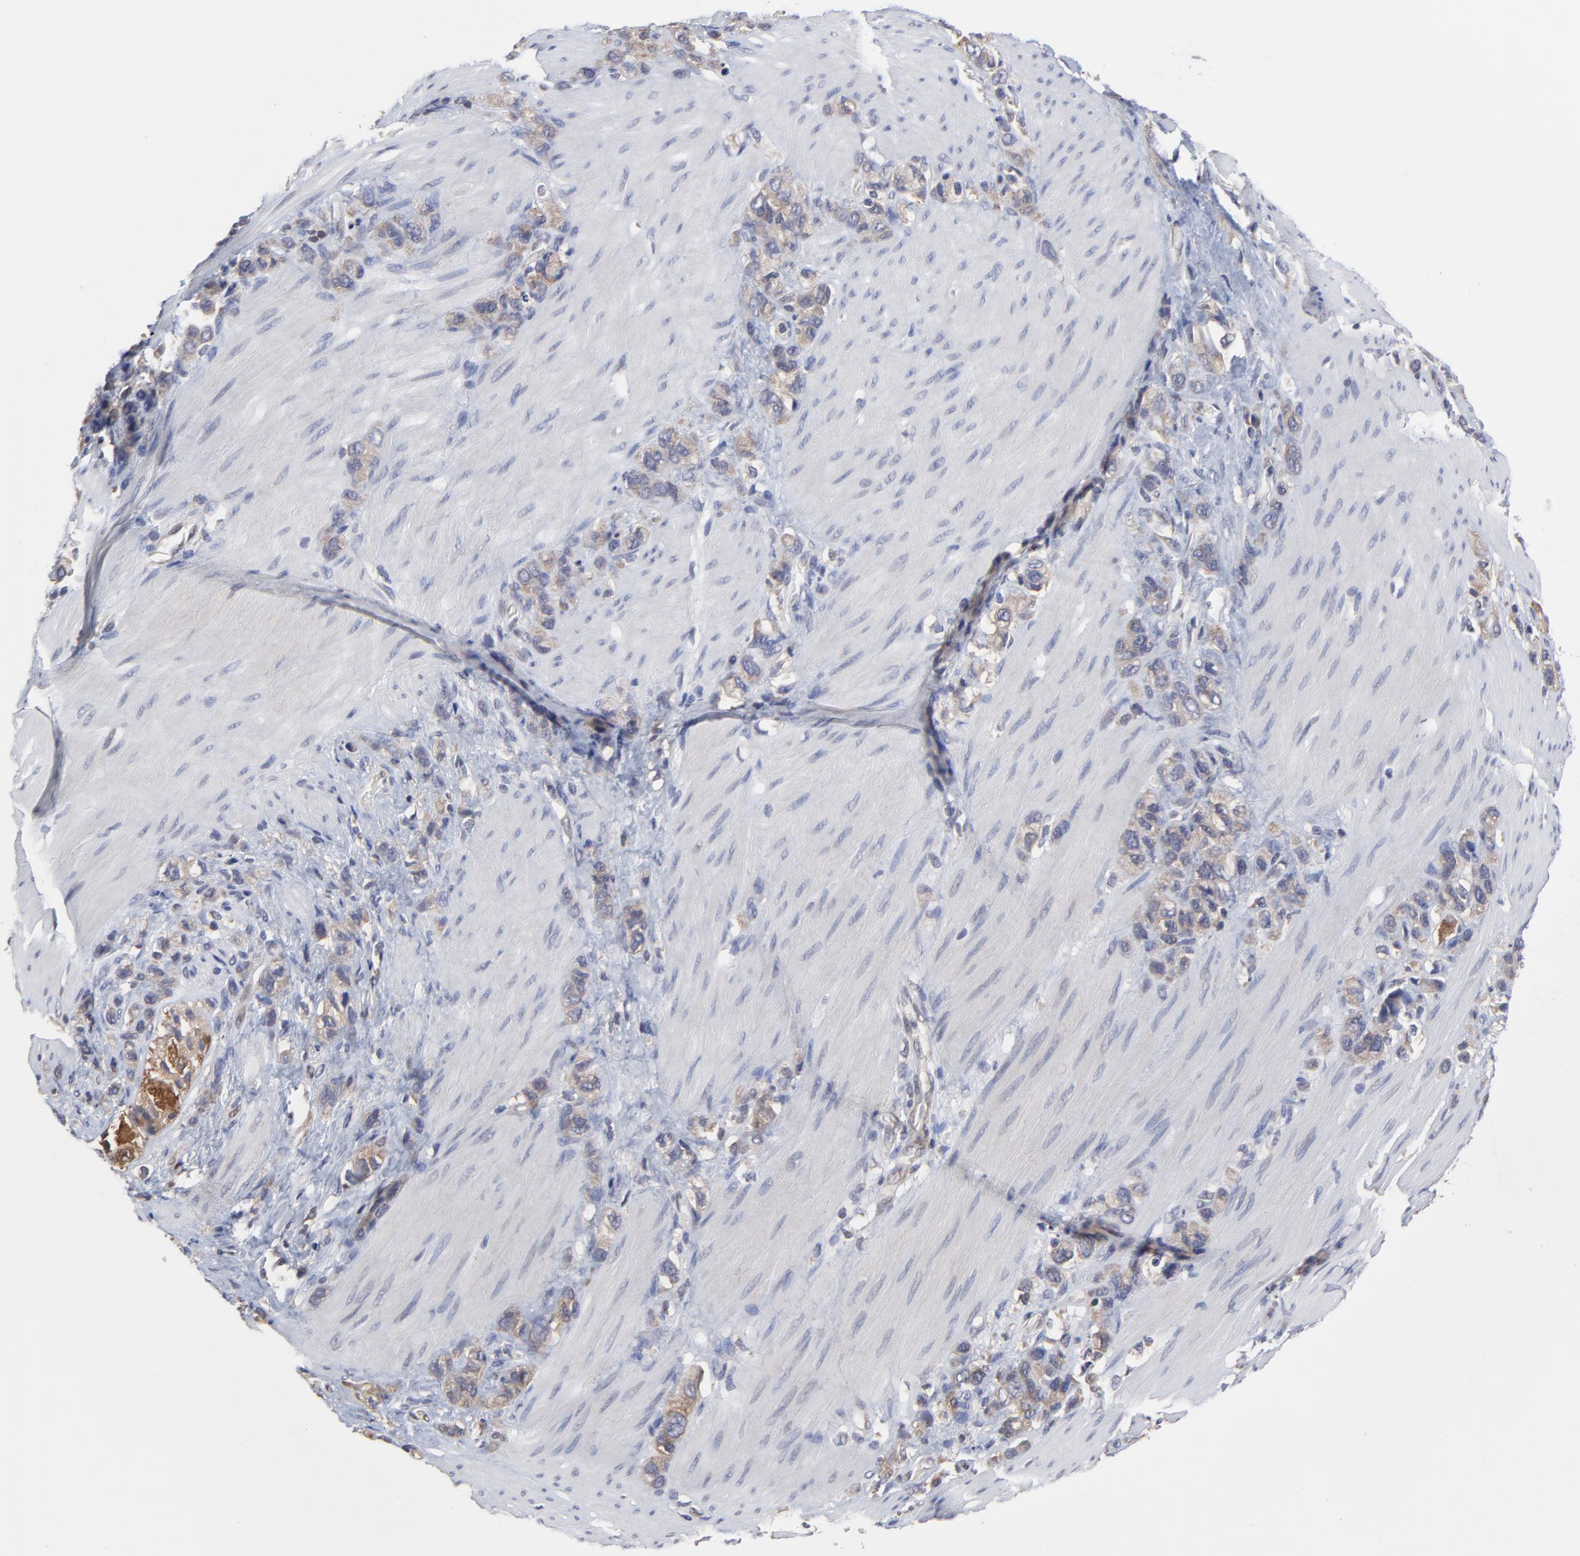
{"staining": {"intensity": "weak", "quantity": ">75%", "location": "cytoplasmic/membranous"}, "tissue": "stomach cancer", "cell_type": "Tumor cells", "image_type": "cancer", "snomed": [{"axis": "morphology", "description": "Normal tissue, NOS"}, {"axis": "morphology", "description": "Adenocarcinoma, NOS"}, {"axis": "morphology", "description": "Adenocarcinoma, High grade"}, {"axis": "topography", "description": "Stomach, upper"}, {"axis": "topography", "description": "Stomach"}], "caption": "DAB (3,3'-diaminobenzidine) immunohistochemical staining of stomach adenocarcinoma (high-grade) exhibits weak cytoplasmic/membranous protein expression in about >75% of tumor cells. (DAB (3,3'-diaminobenzidine) IHC with brightfield microscopy, high magnification).", "gene": "CCT2", "patient": {"sex": "female", "age": 65}}